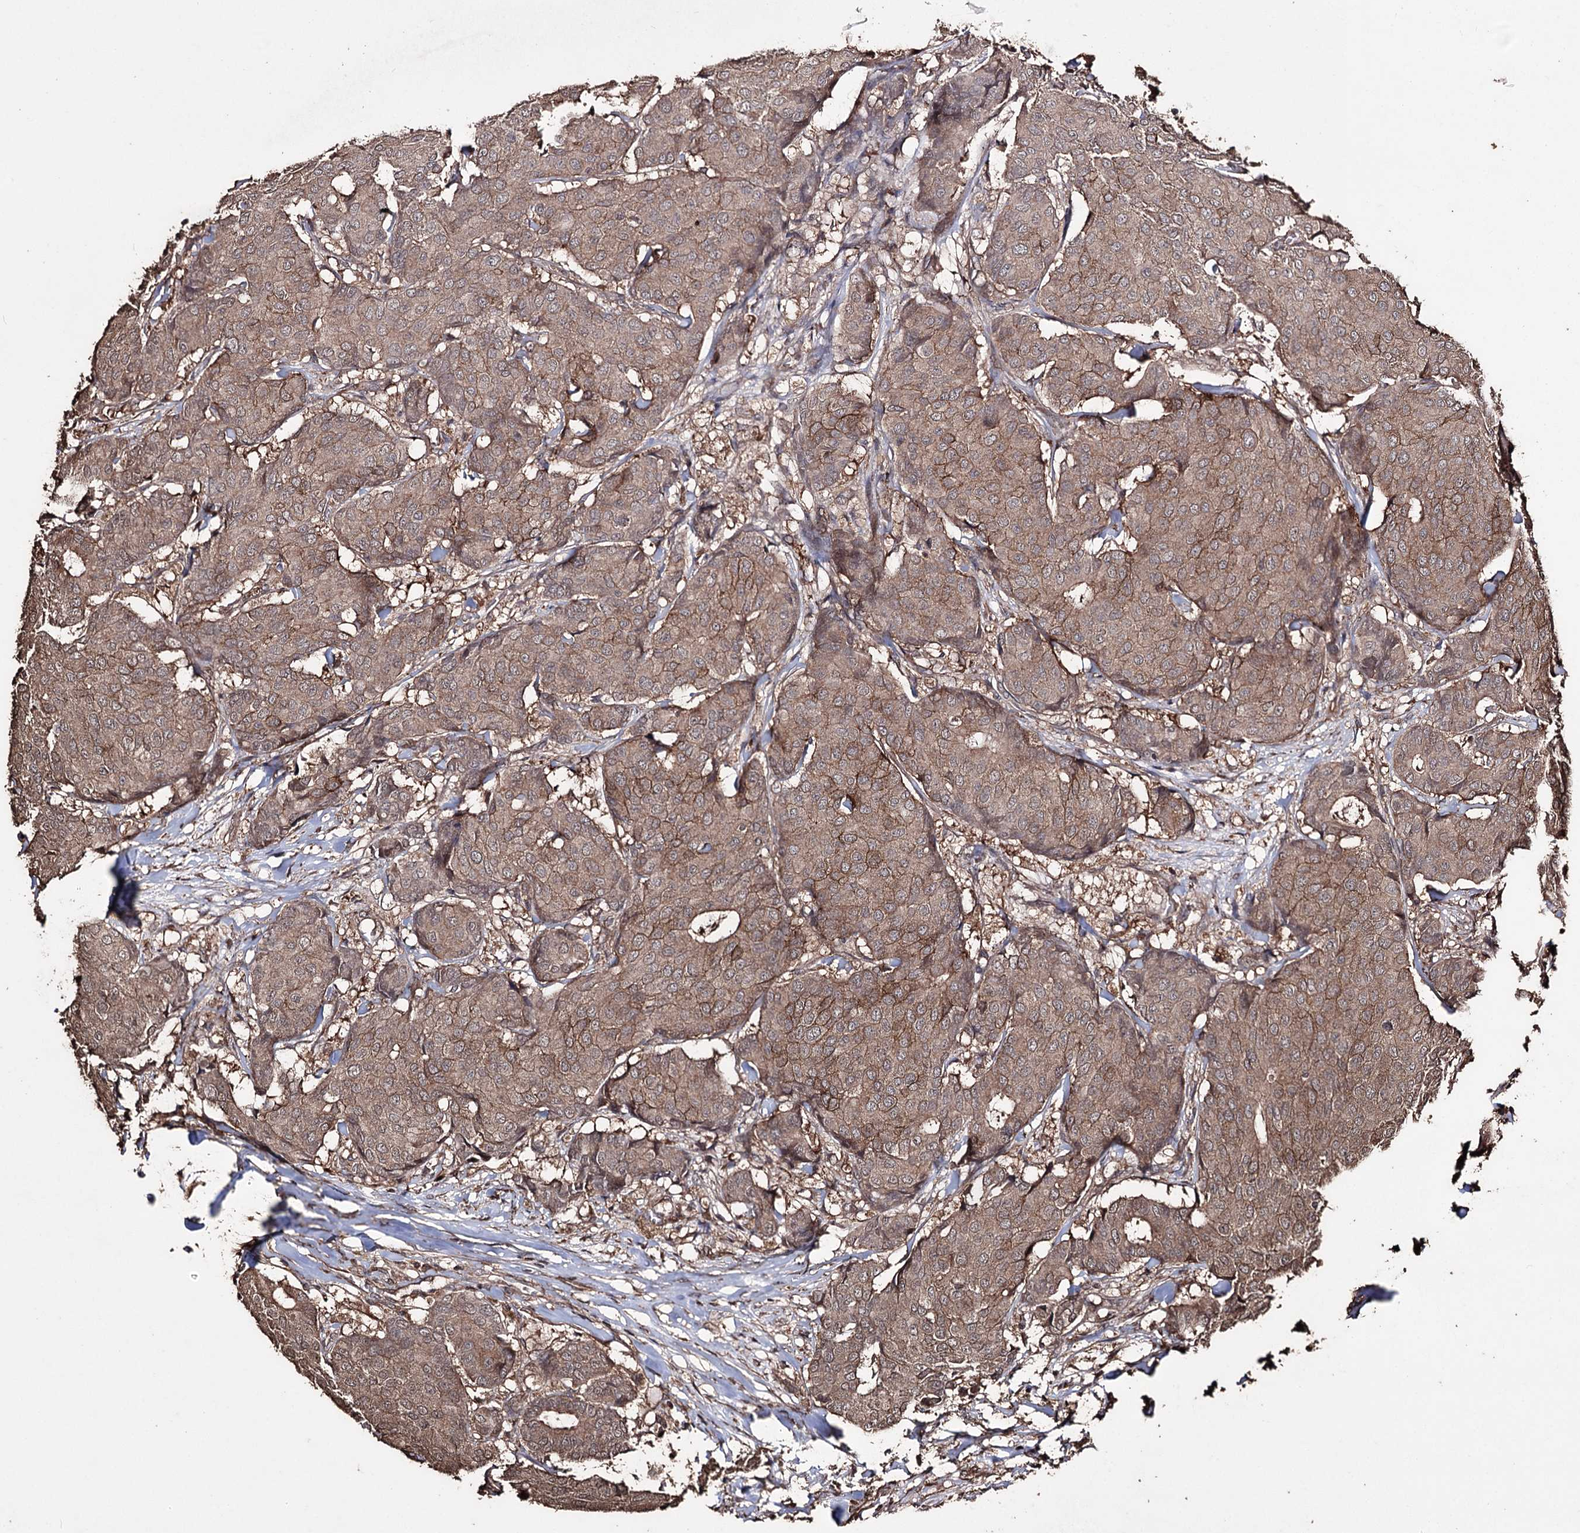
{"staining": {"intensity": "moderate", "quantity": ">75%", "location": "cytoplasmic/membranous"}, "tissue": "breast cancer", "cell_type": "Tumor cells", "image_type": "cancer", "snomed": [{"axis": "morphology", "description": "Duct carcinoma"}, {"axis": "topography", "description": "Breast"}], "caption": "Moderate cytoplasmic/membranous staining is identified in about >75% of tumor cells in breast cancer. (DAB (3,3'-diaminobenzidine) IHC with brightfield microscopy, high magnification).", "gene": "ZNF662", "patient": {"sex": "female", "age": 75}}